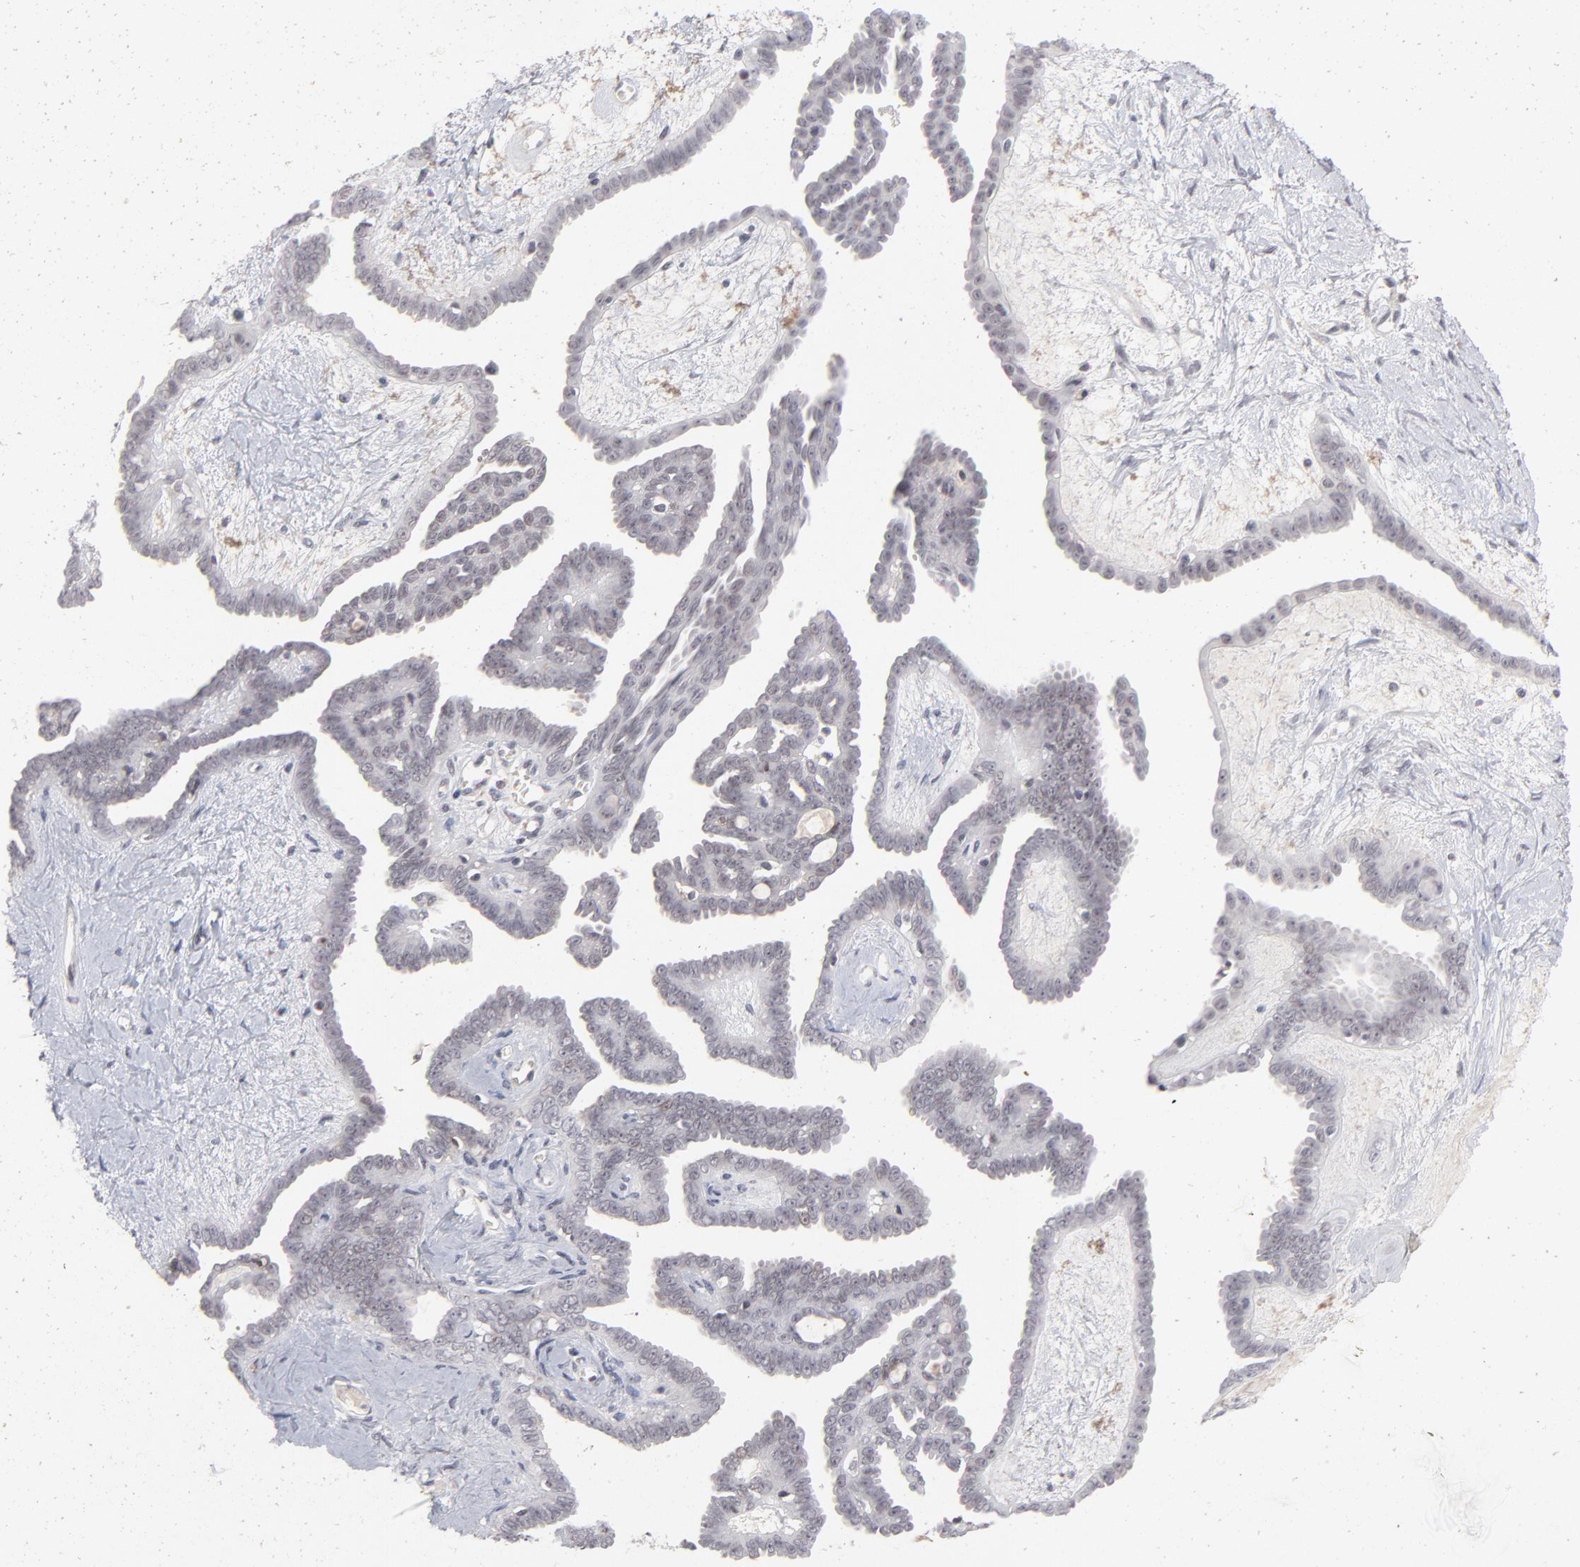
{"staining": {"intensity": "negative", "quantity": "none", "location": "none"}, "tissue": "ovarian cancer", "cell_type": "Tumor cells", "image_type": "cancer", "snomed": [{"axis": "morphology", "description": "Cystadenocarcinoma, serous, NOS"}, {"axis": "topography", "description": "Ovary"}], "caption": "A high-resolution histopathology image shows IHC staining of ovarian cancer, which reveals no significant positivity in tumor cells.", "gene": "CCR2", "patient": {"sex": "female", "age": 71}}